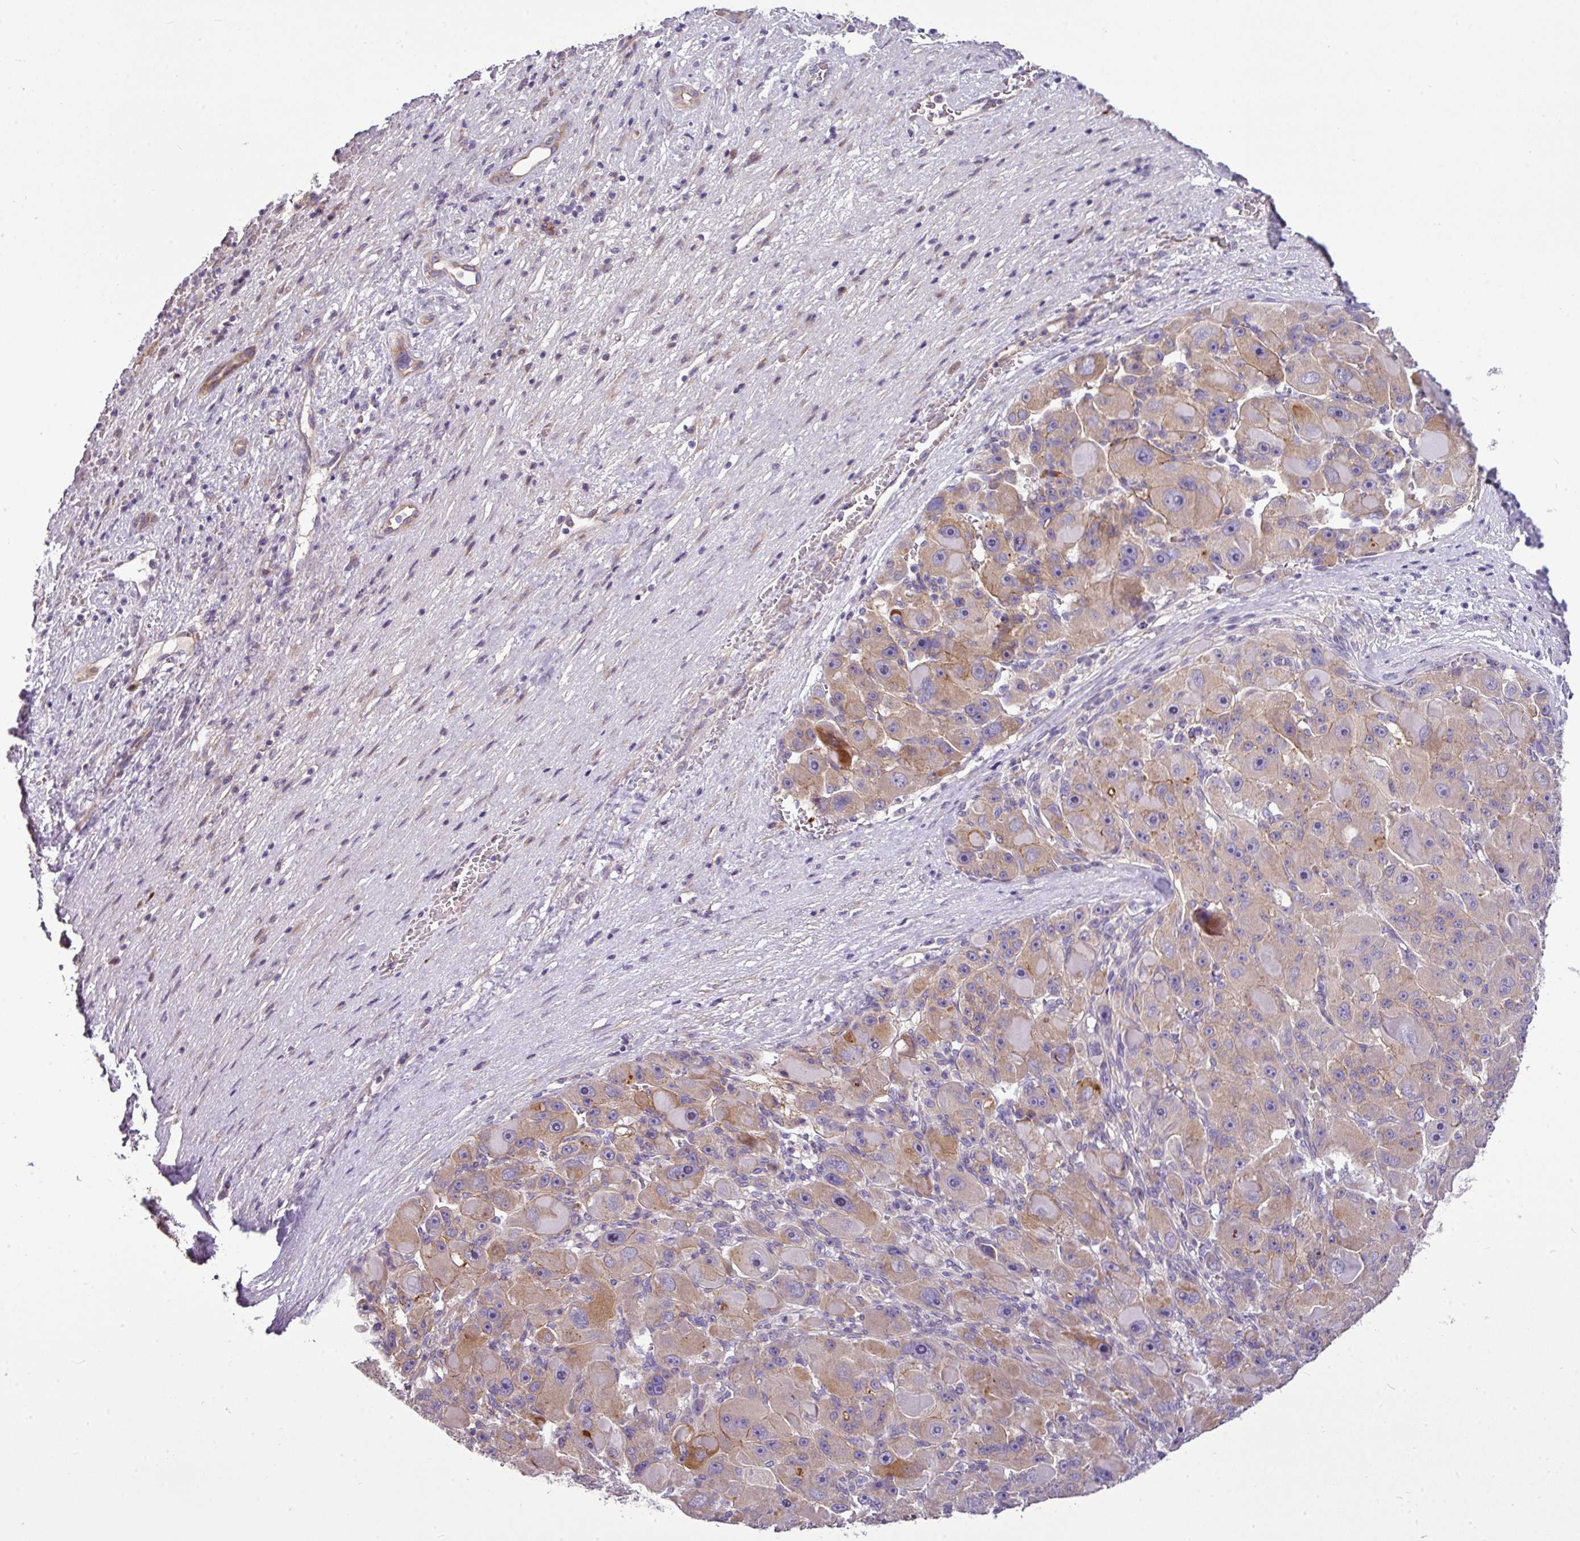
{"staining": {"intensity": "moderate", "quantity": "25%-75%", "location": "cytoplasmic/membranous"}, "tissue": "liver cancer", "cell_type": "Tumor cells", "image_type": "cancer", "snomed": [{"axis": "morphology", "description": "Carcinoma, Hepatocellular, NOS"}, {"axis": "topography", "description": "Liver"}], "caption": "The immunohistochemical stain shows moderate cytoplasmic/membranous expression in tumor cells of liver cancer tissue. Immunohistochemistry stains the protein of interest in brown and the nuclei are stained blue.", "gene": "GAN", "patient": {"sex": "male", "age": 76}}